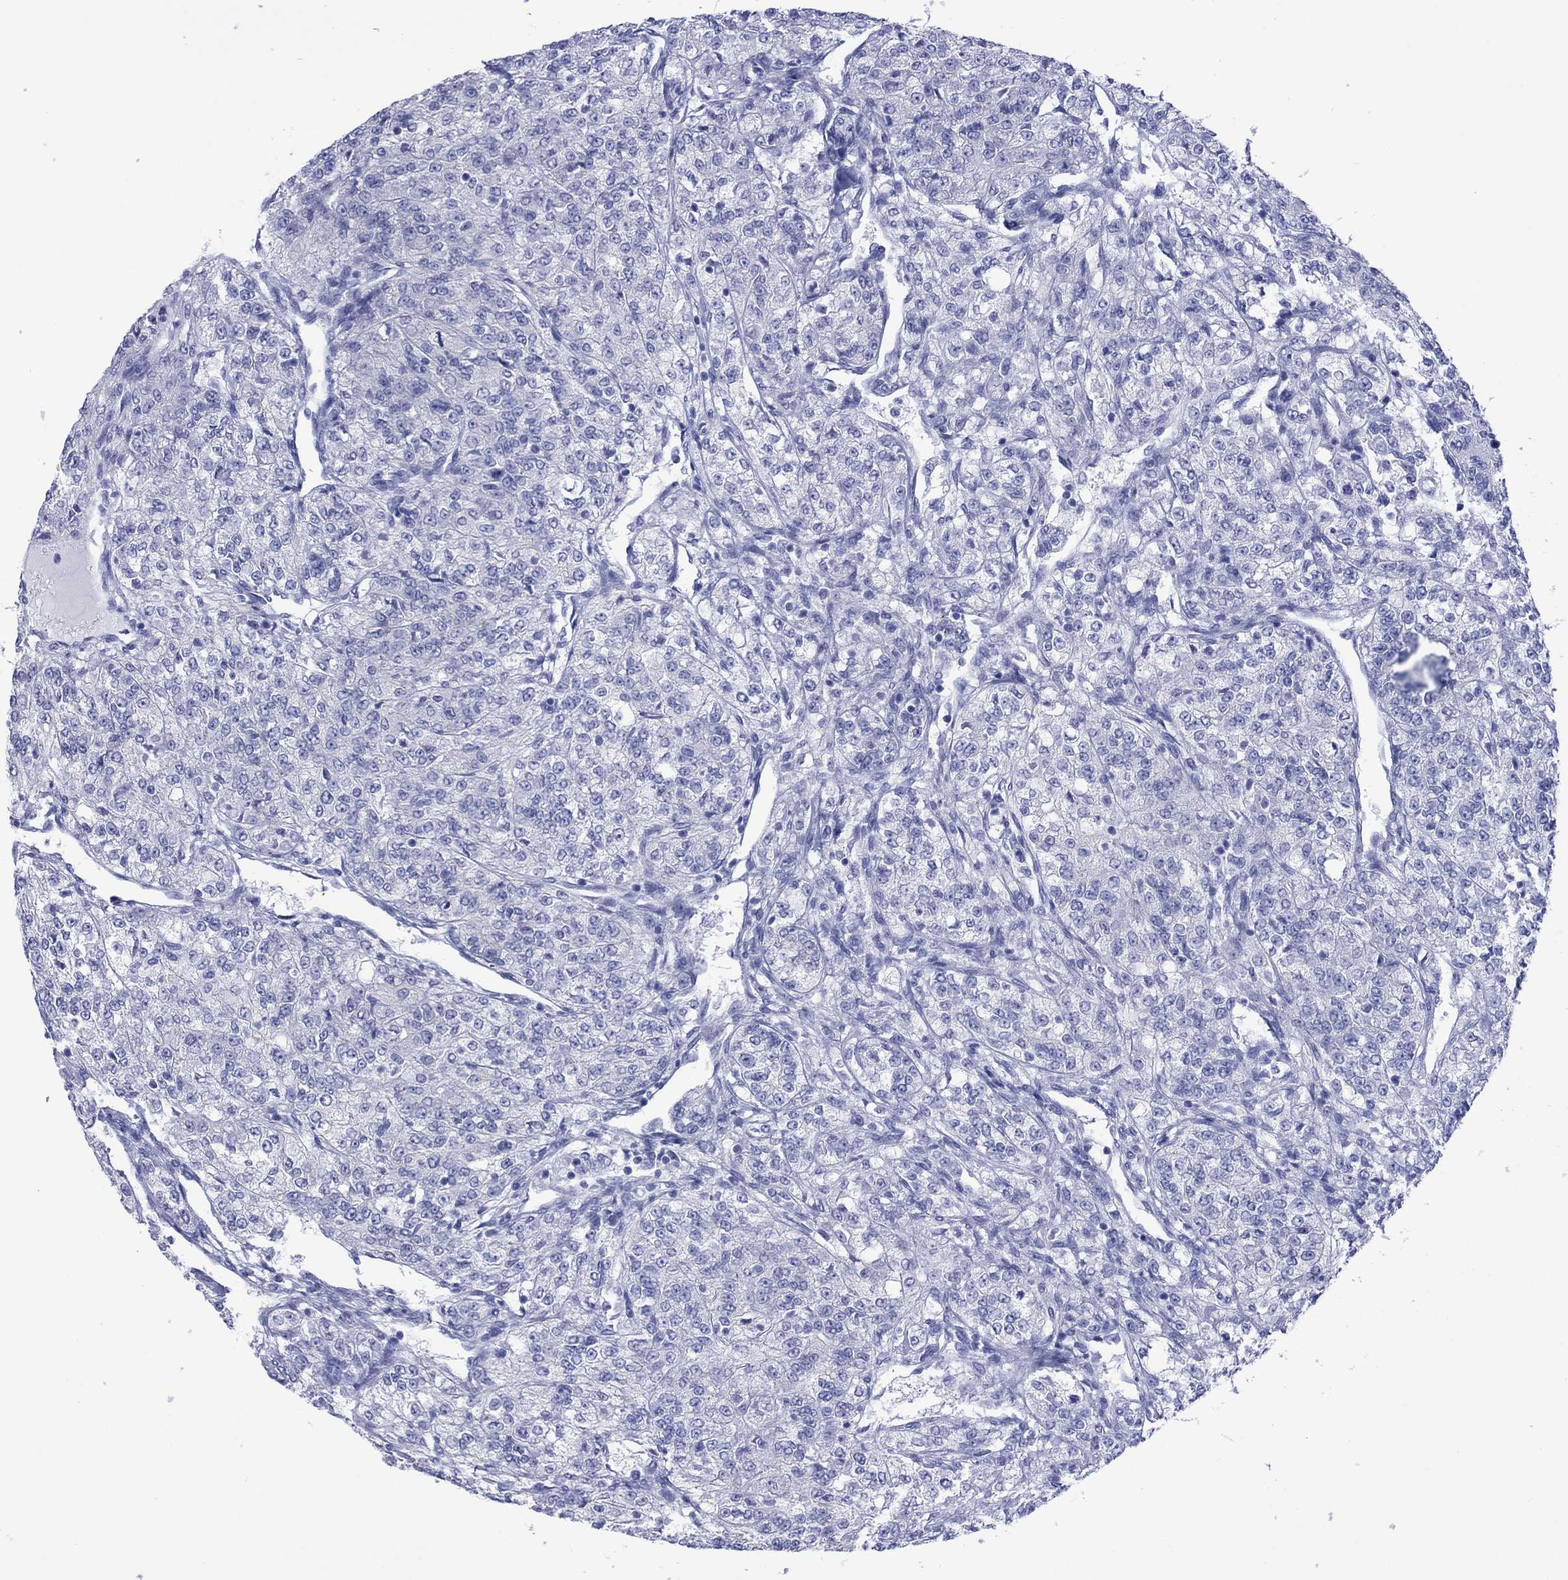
{"staining": {"intensity": "negative", "quantity": "none", "location": "none"}, "tissue": "renal cancer", "cell_type": "Tumor cells", "image_type": "cancer", "snomed": [{"axis": "morphology", "description": "Adenocarcinoma, NOS"}, {"axis": "topography", "description": "Kidney"}], "caption": "Protein analysis of renal cancer demonstrates no significant staining in tumor cells.", "gene": "MLANA", "patient": {"sex": "female", "age": 63}}